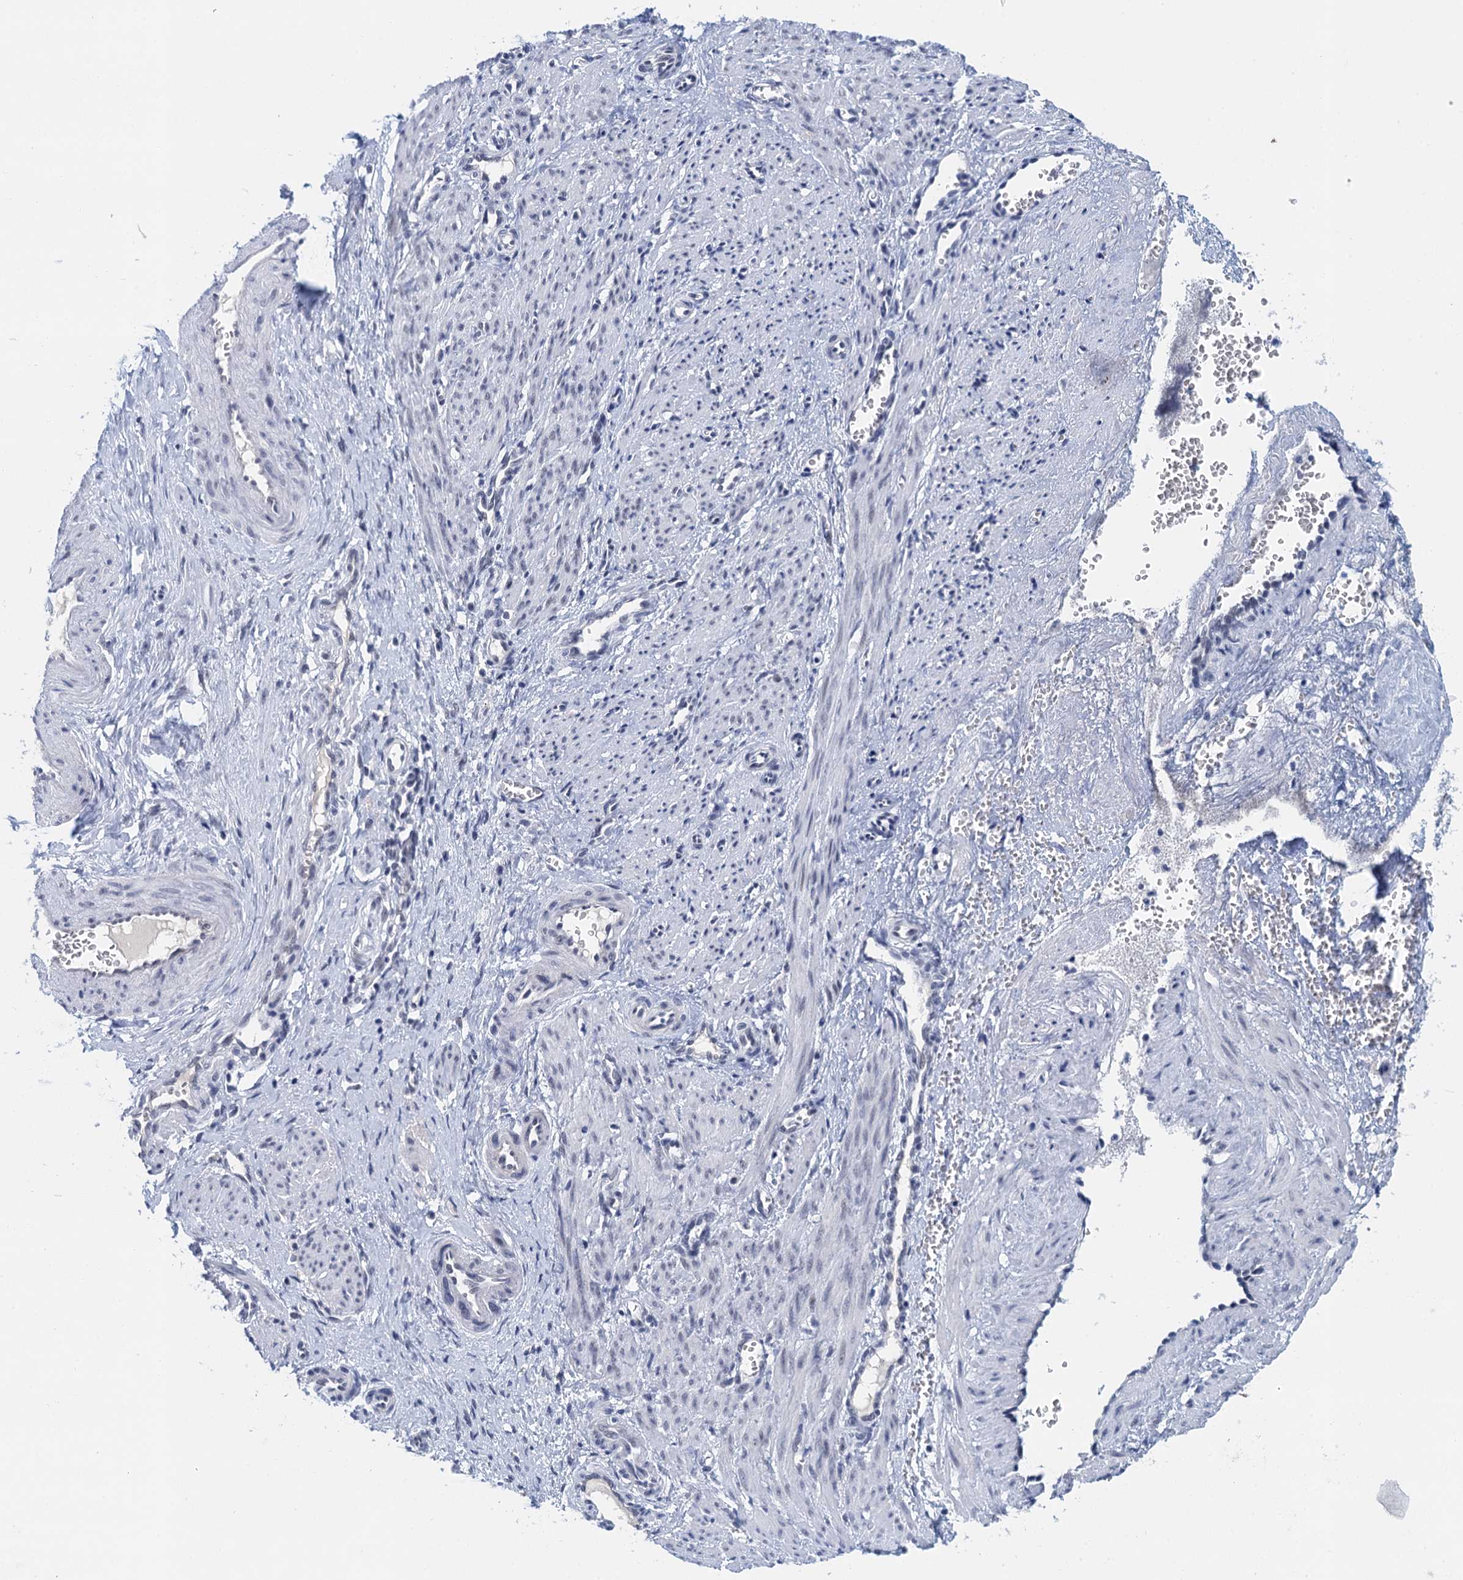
{"staining": {"intensity": "negative", "quantity": "none", "location": "none"}, "tissue": "smooth muscle", "cell_type": "Smooth muscle cells", "image_type": "normal", "snomed": [{"axis": "morphology", "description": "Normal tissue, NOS"}, {"axis": "topography", "description": "Endometrium"}], "caption": "Immunohistochemistry (IHC) histopathology image of normal smooth muscle: smooth muscle stained with DAB (3,3'-diaminobenzidine) reveals no significant protein positivity in smooth muscle cells.", "gene": "EPS8L1", "patient": {"sex": "female", "age": 33}}